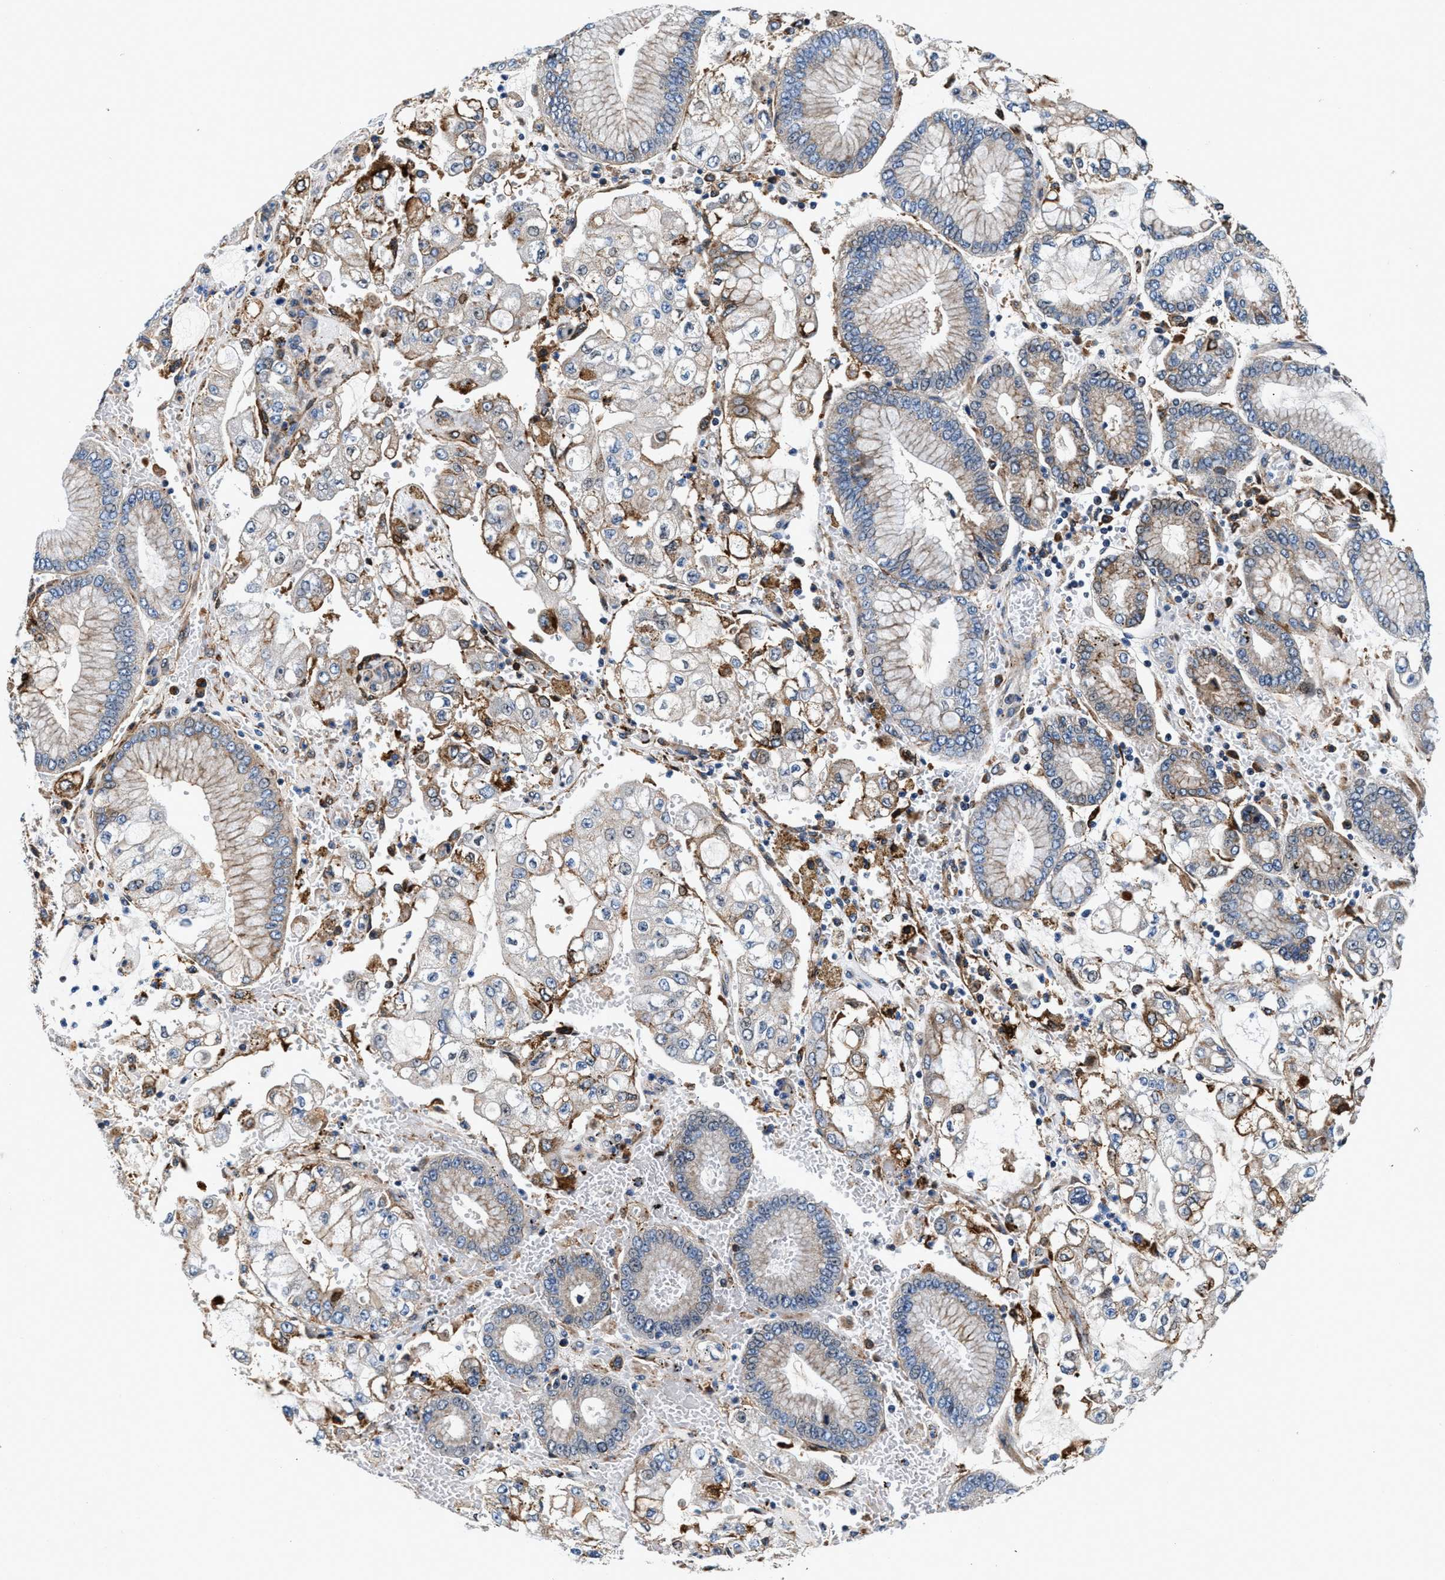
{"staining": {"intensity": "weak", "quantity": "25%-75%", "location": "cytoplasmic/membranous"}, "tissue": "stomach cancer", "cell_type": "Tumor cells", "image_type": "cancer", "snomed": [{"axis": "morphology", "description": "Adenocarcinoma, NOS"}, {"axis": "topography", "description": "Stomach"}], "caption": "Stomach adenocarcinoma stained with a protein marker displays weak staining in tumor cells.", "gene": "SLFN11", "patient": {"sex": "male", "age": 76}}